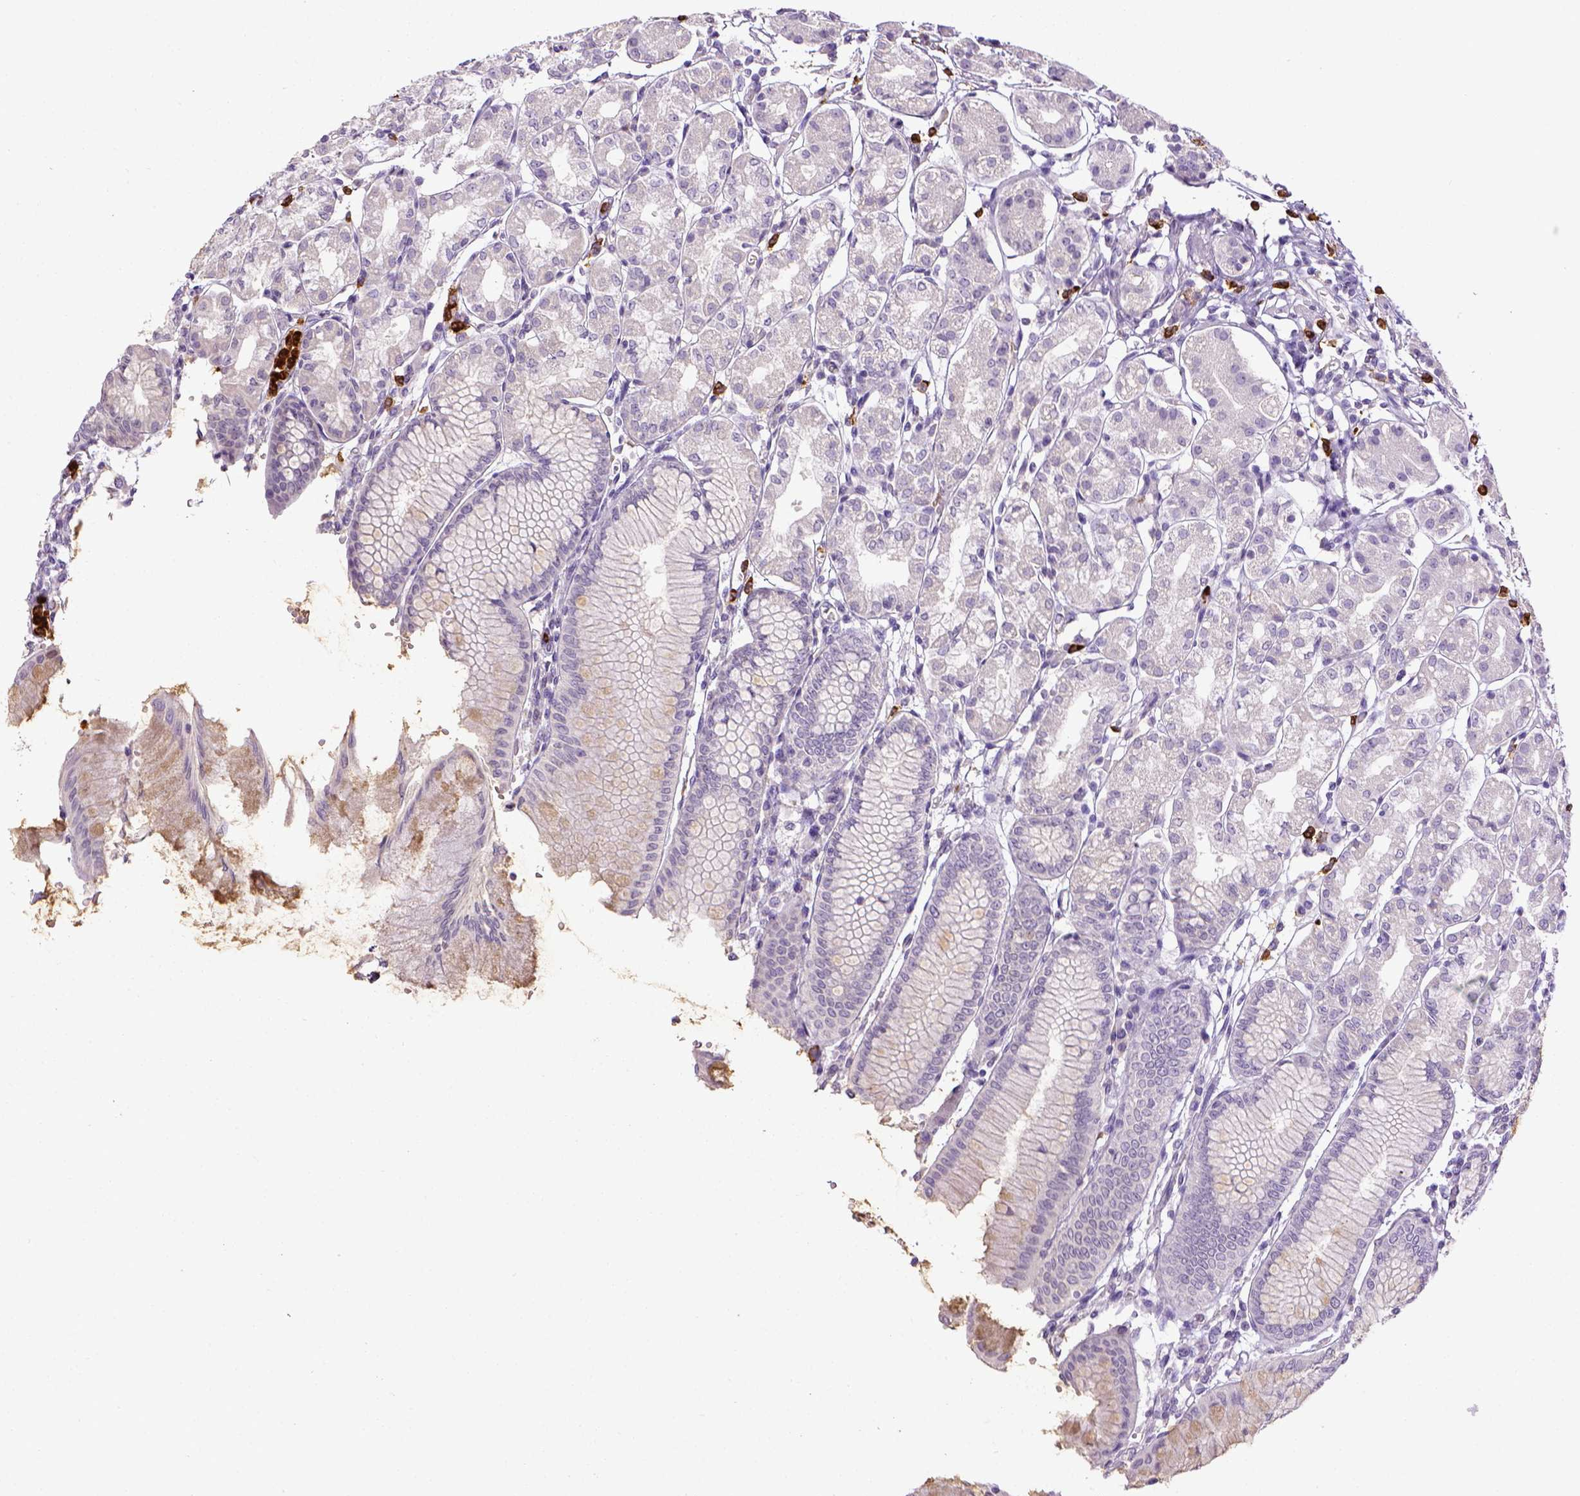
{"staining": {"intensity": "negative", "quantity": "none", "location": "none"}, "tissue": "stomach", "cell_type": "Glandular cells", "image_type": "normal", "snomed": [{"axis": "morphology", "description": "Normal tissue, NOS"}, {"axis": "topography", "description": "Skeletal muscle"}, {"axis": "topography", "description": "Stomach"}], "caption": "The image reveals no significant expression in glandular cells of stomach. Nuclei are stained in blue.", "gene": "ITGAM", "patient": {"sex": "female", "age": 57}}